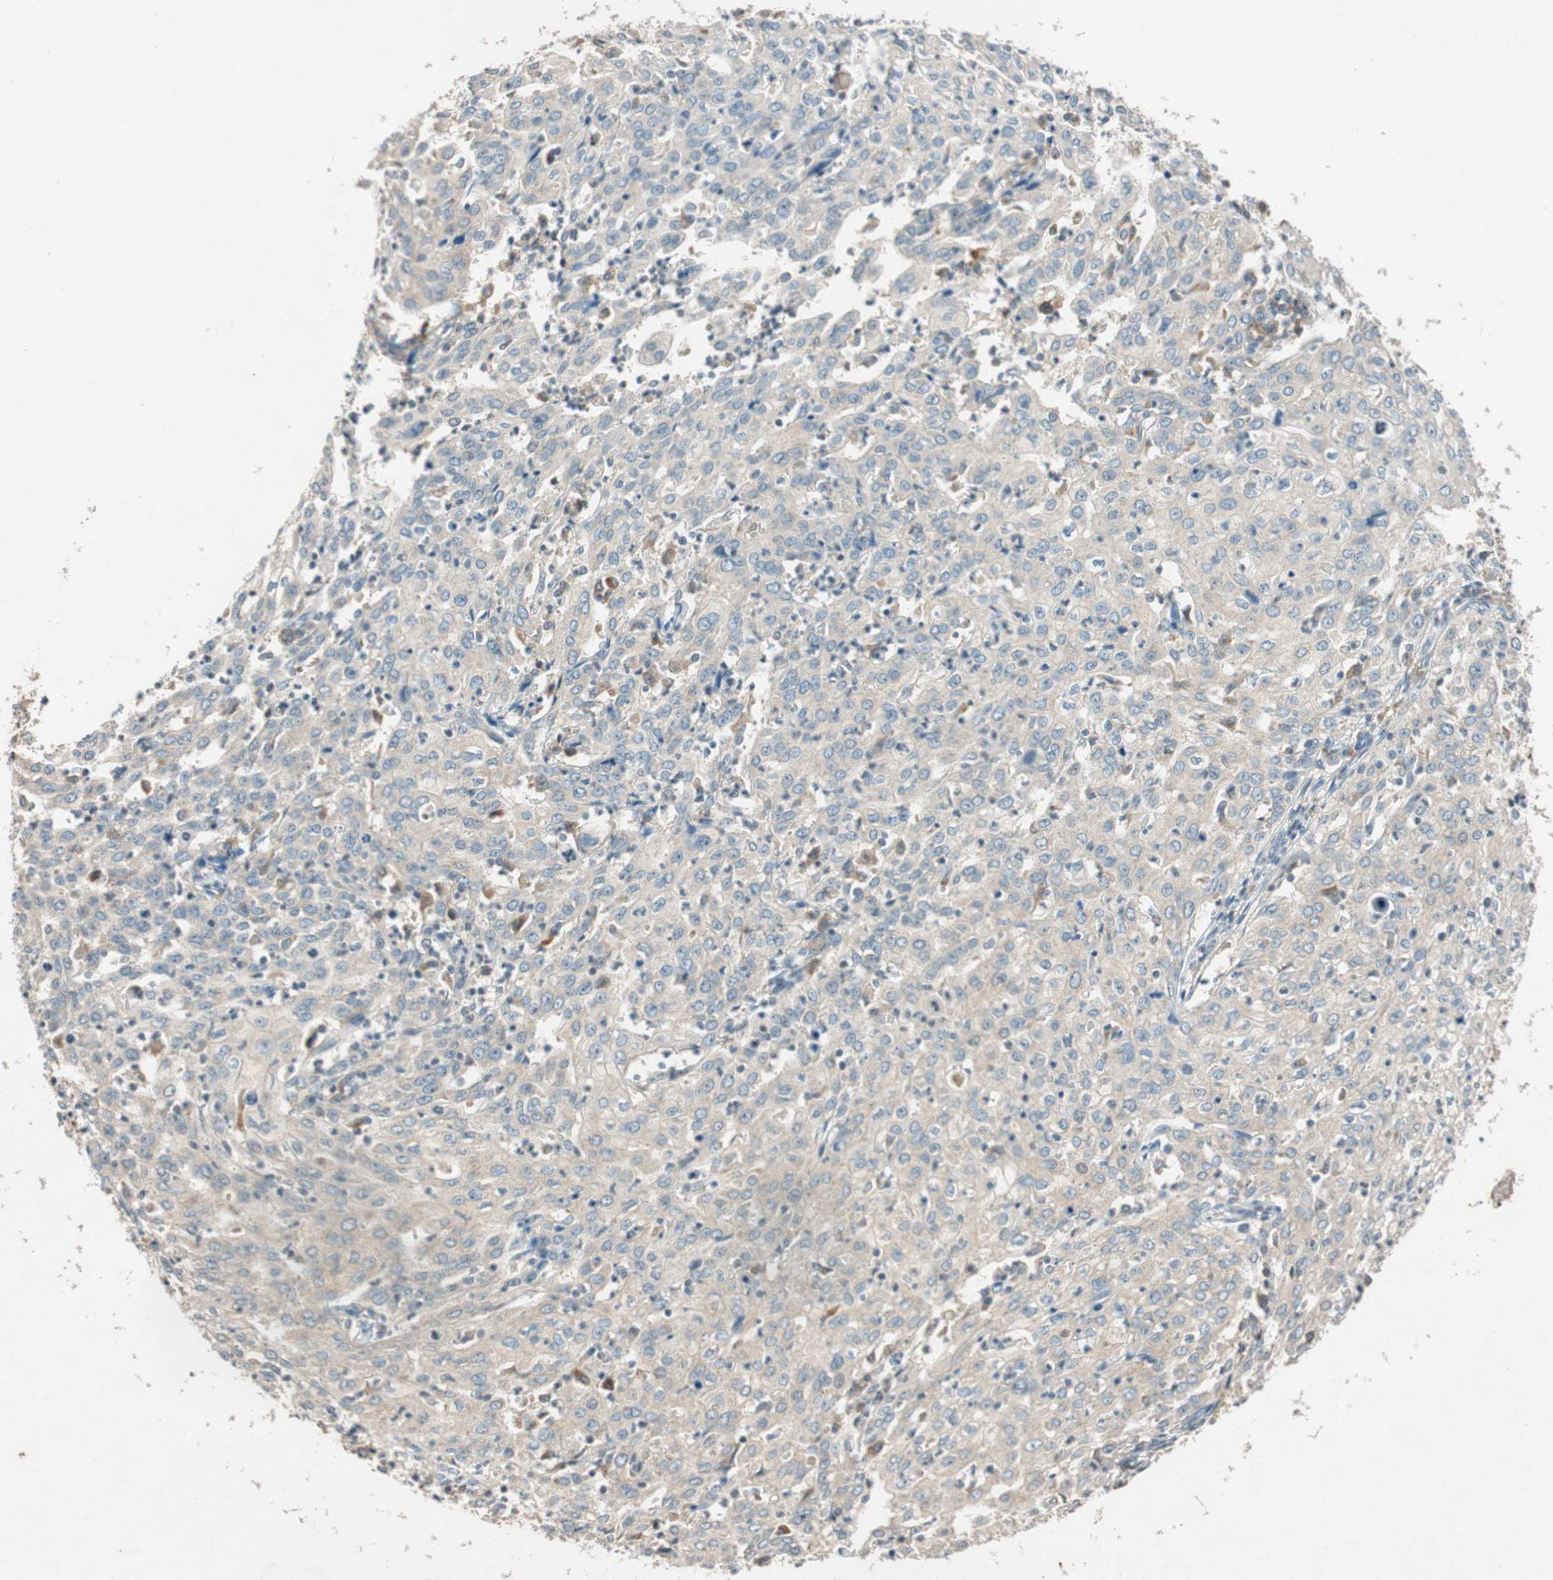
{"staining": {"intensity": "weak", "quantity": ">75%", "location": "cytoplasmic/membranous"}, "tissue": "cervical cancer", "cell_type": "Tumor cells", "image_type": "cancer", "snomed": [{"axis": "morphology", "description": "Squamous cell carcinoma, NOS"}, {"axis": "topography", "description": "Cervix"}], "caption": "Immunohistochemical staining of human cervical cancer (squamous cell carcinoma) displays low levels of weak cytoplasmic/membranous protein staining in about >75% of tumor cells.", "gene": "GLB1", "patient": {"sex": "female", "age": 39}}